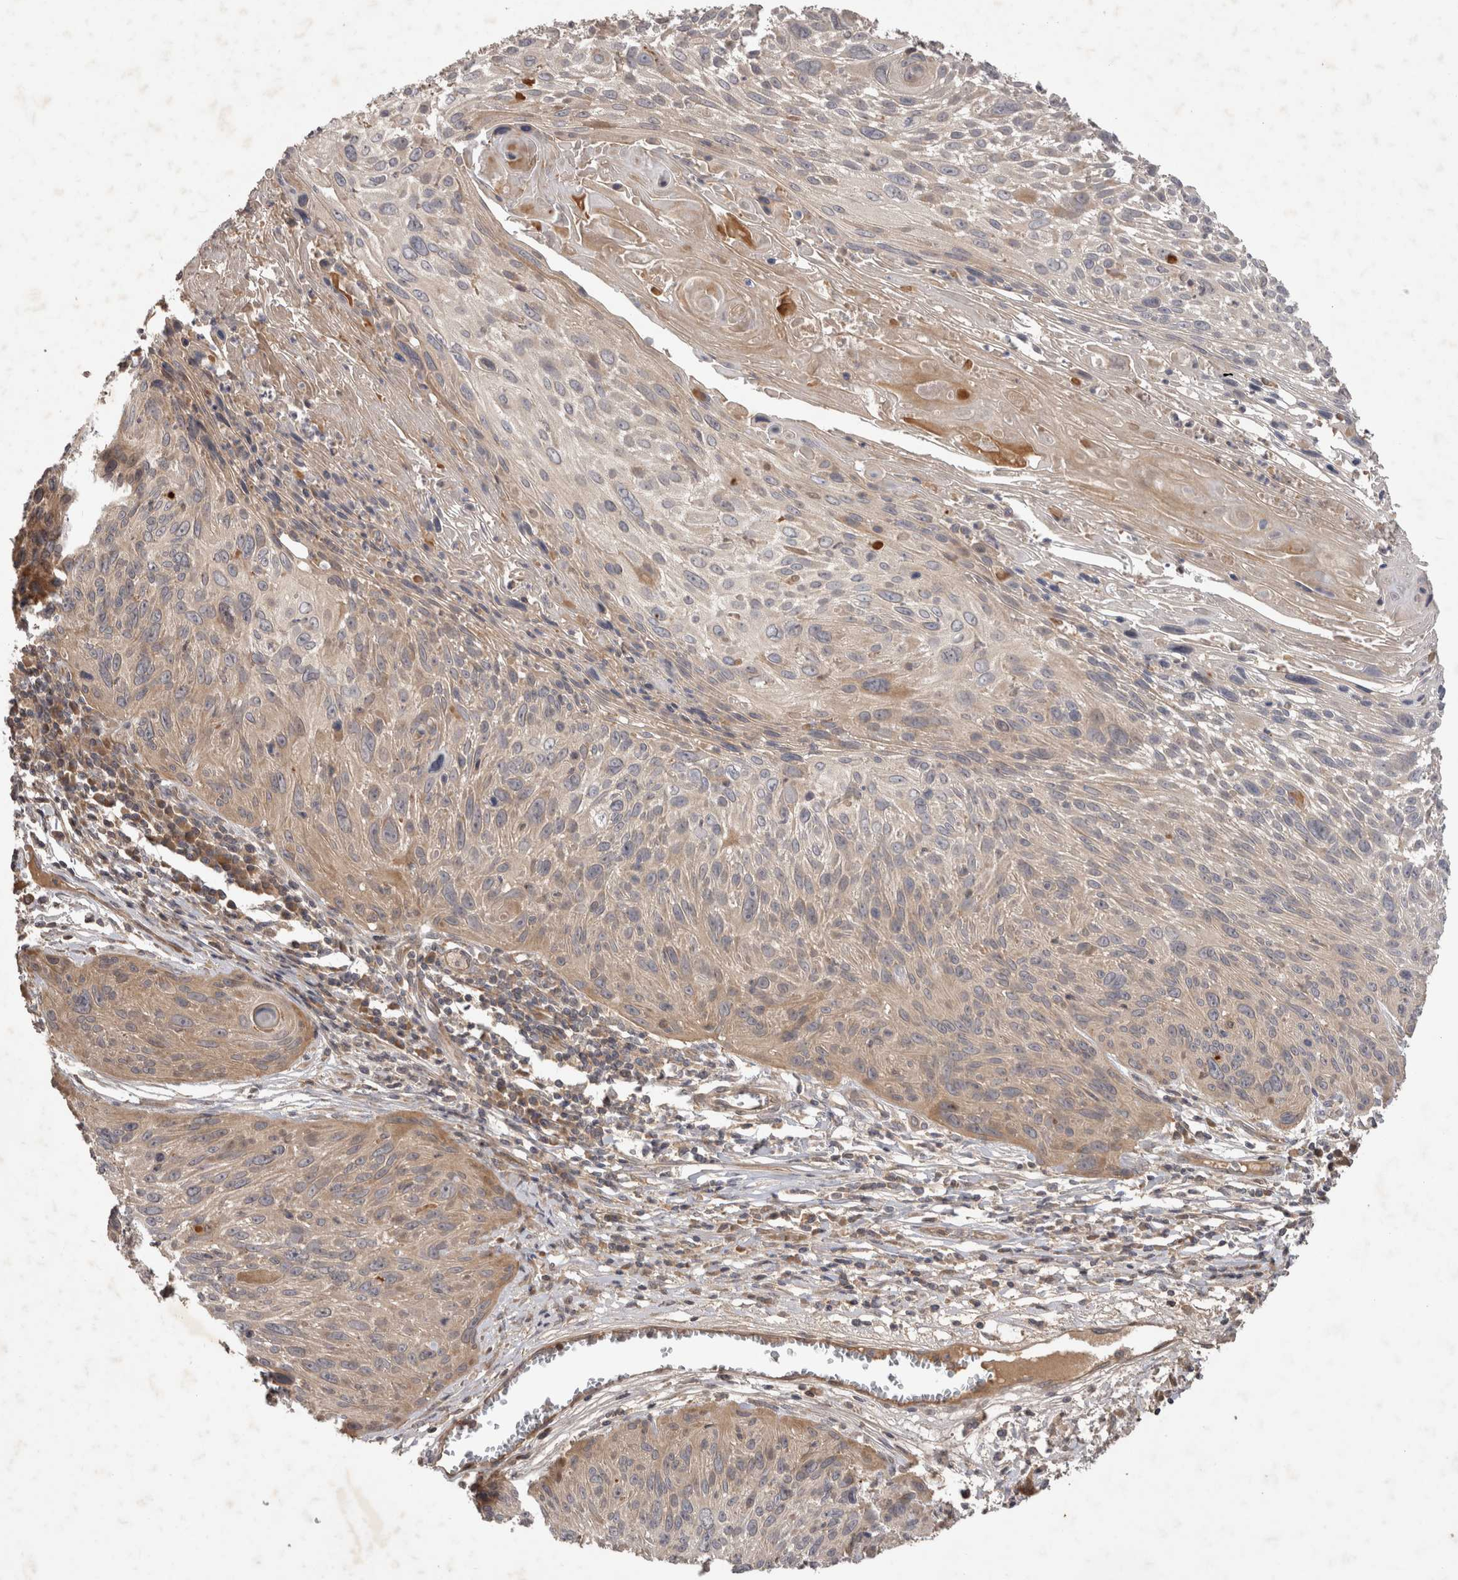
{"staining": {"intensity": "weak", "quantity": "<25%", "location": "cytoplasmic/membranous"}, "tissue": "cervical cancer", "cell_type": "Tumor cells", "image_type": "cancer", "snomed": [{"axis": "morphology", "description": "Squamous cell carcinoma, NOS"}, {"axis": "topography", "description": "Cervix"}], "caption": "Cervical squamous cell carcinoma stained for a protein using immunohistochemistry (IHC) demonstrates no positivity tumor cells.", "gene": "PPP1R42", "patient": {"sex": "female", "age": 51}}